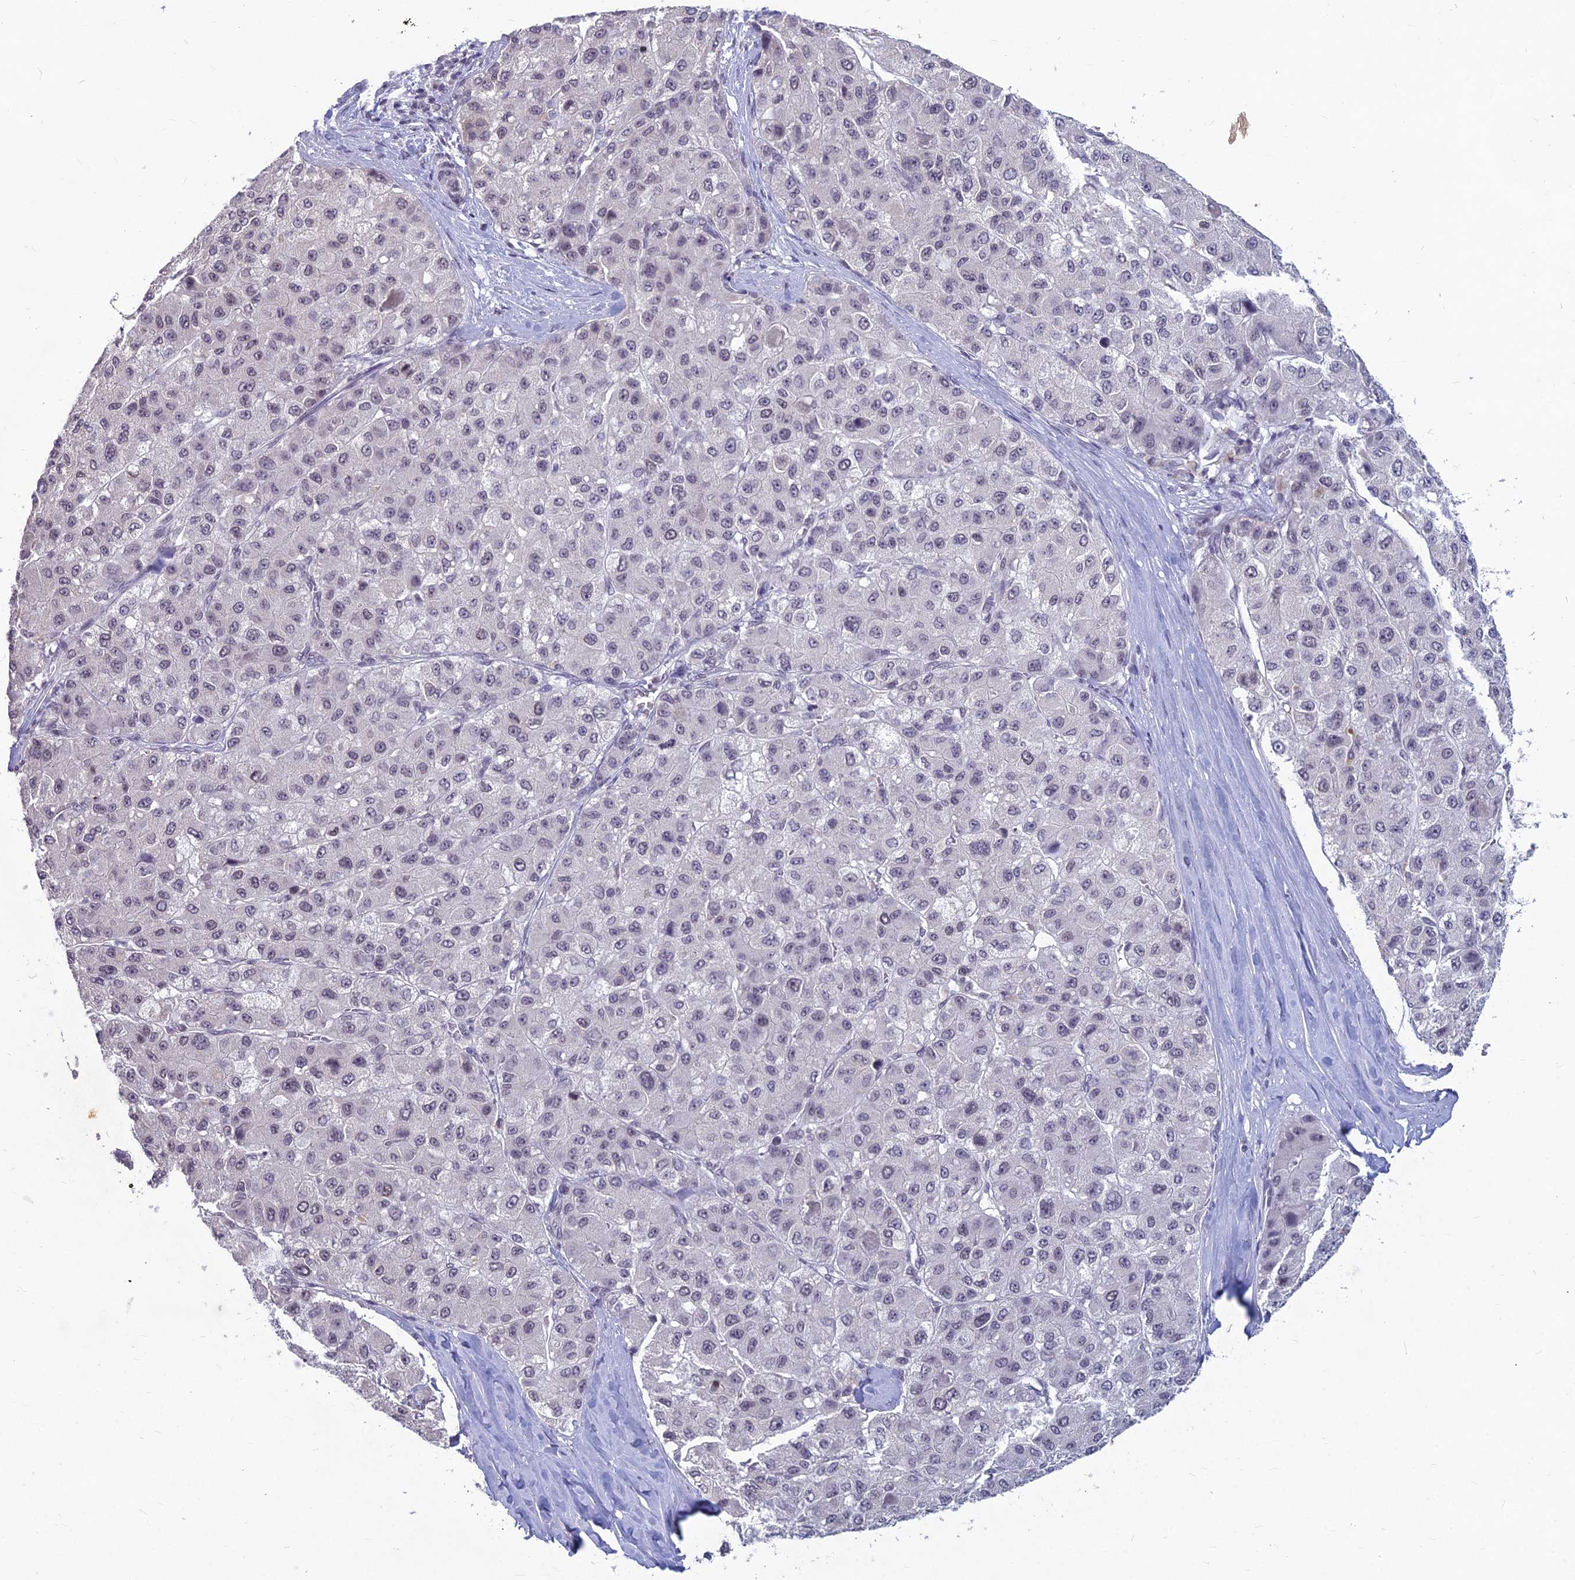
{"staining": {"intensity": "negative", "quantity": "none", "location": "none"}, "tissue": "liver cancer", "cell_type": "Tumor cells", "image_type": "cancer", "snomed": [{"axis": "morphology", "description": "Carcinoma, Hepatocellular, NOS"}, {"axis": "topography", "description": "Liver"}], "caption": "The histopathology image reveals no significant staining in tumor cells of liver cancer.", "gene": "KAT7", "patient": {"sex": "male", "age": 80}}